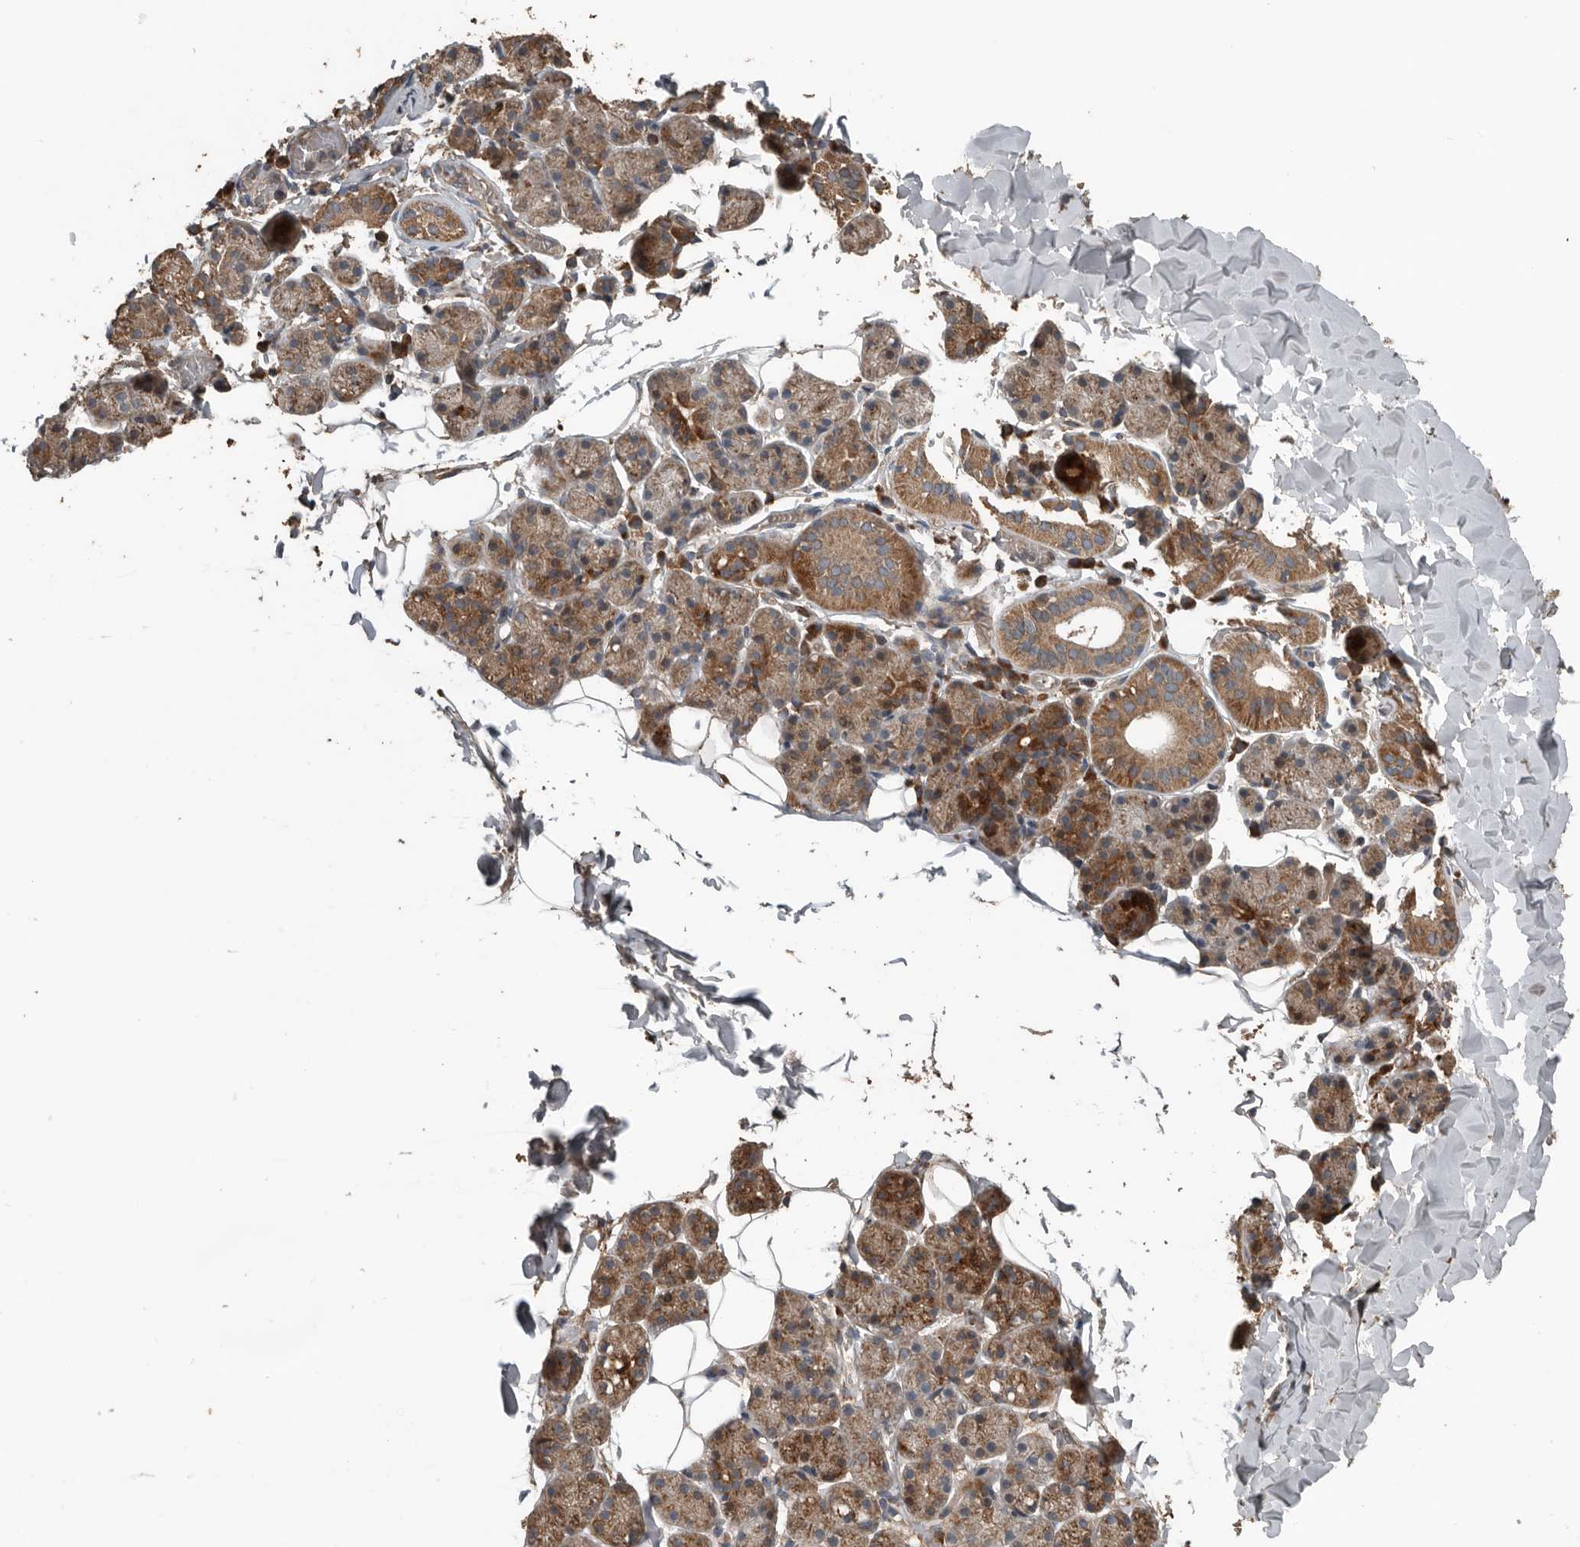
{"staining": {"intensity": "strong", "quantity": "25%-75%", "location": "cytoplasmic/membranous"}, "tissue": "salivary gland", "cell_type": "Glandular cells", "image_type": "normal", "snomed": [{"axis": "morphology", "description": "Normal tissue, NOS"}, {"axis": "topography", "description": "Salivary gland"}], "caption": "Protein analysis of benign salivary gland demonstrates strong cytoplasmic/membranous positivity in approximately 25%-75% of glandular cells.", "gene": "RNF207", "patient": {"sex": "female", "age": 33}}